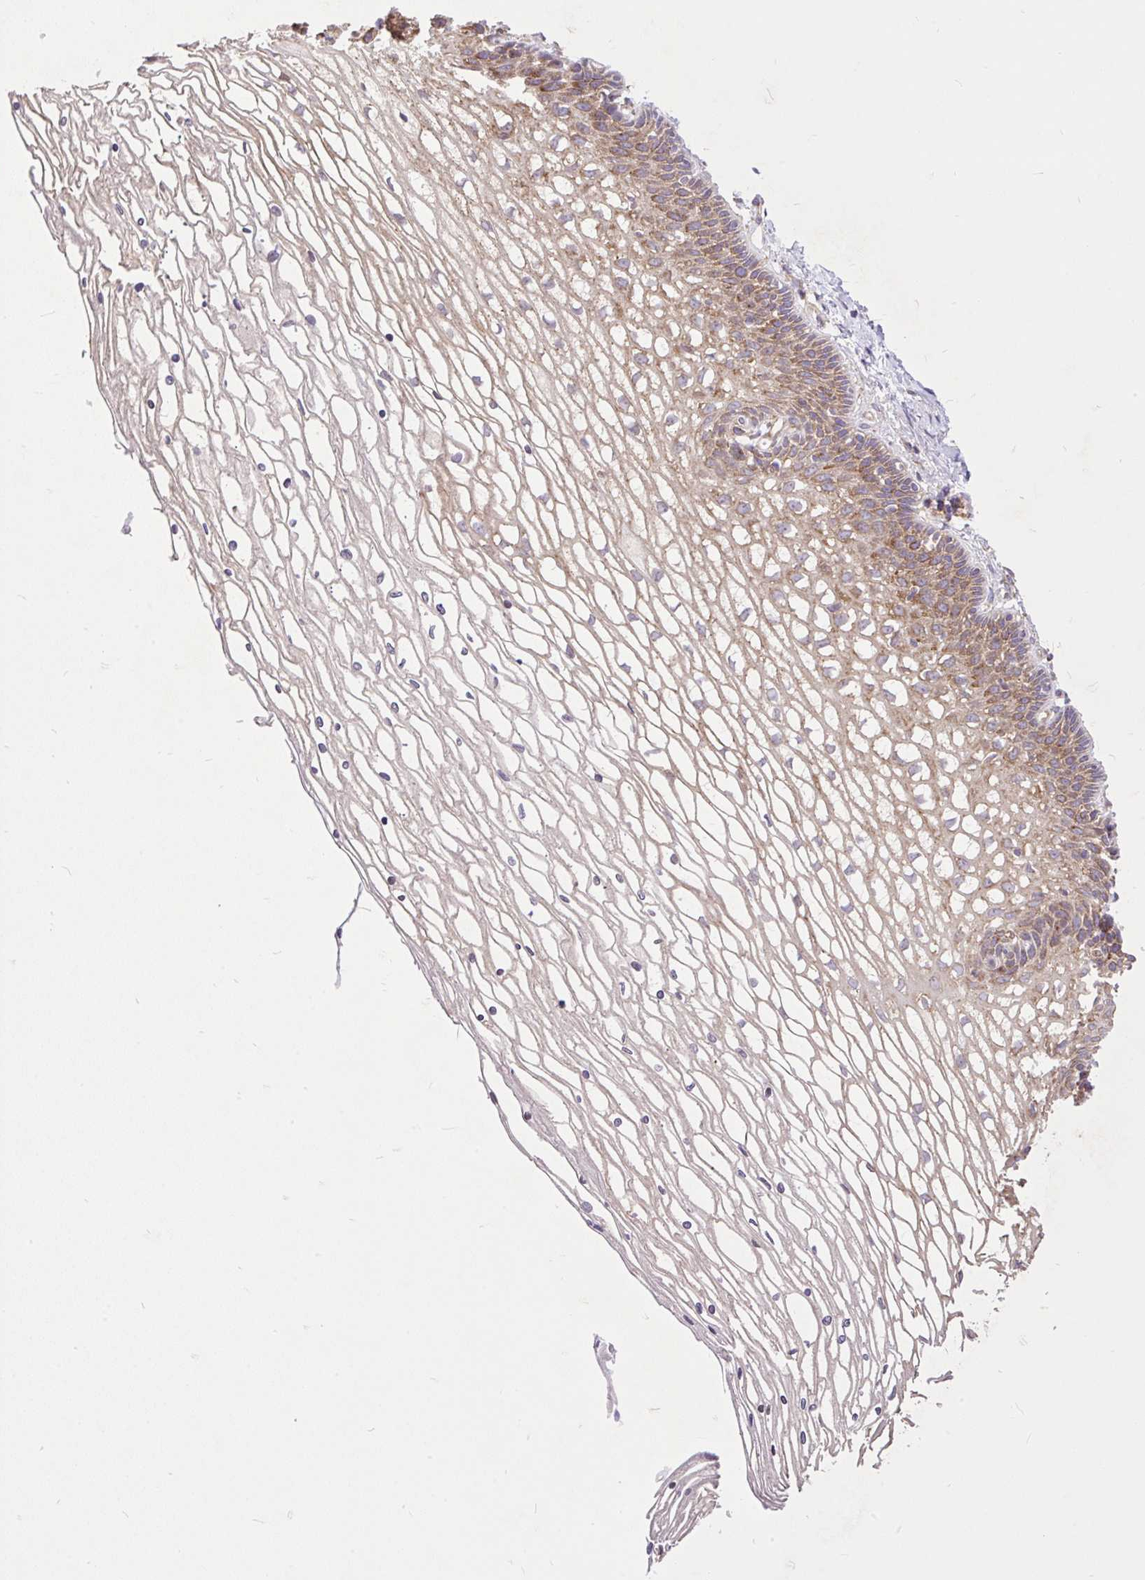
{"staining": {"intensity": "weak", "quantity": "25%-75%", "location": "cytoplasmic/membranous"}, "tissue": "cervix", "cell_type": "Glandular cells", "image_type": "normal", "snomed": [{"axis": "morphology", "description": "Normal tissue, NOS"}, {"axis": "topography", "description": "Cervix"}], "caption": "The histopathology image exhibits immunohistochemical staining of normal cervix. There is weak cytoplasmic/membranous staining is appreciated in about 25%-75% of glandular cells. (DAB = brown stain, brightfield microscopy at high magnification).", "gene": "TRIM17", "patient": {"sex": "female", "age": 36}}